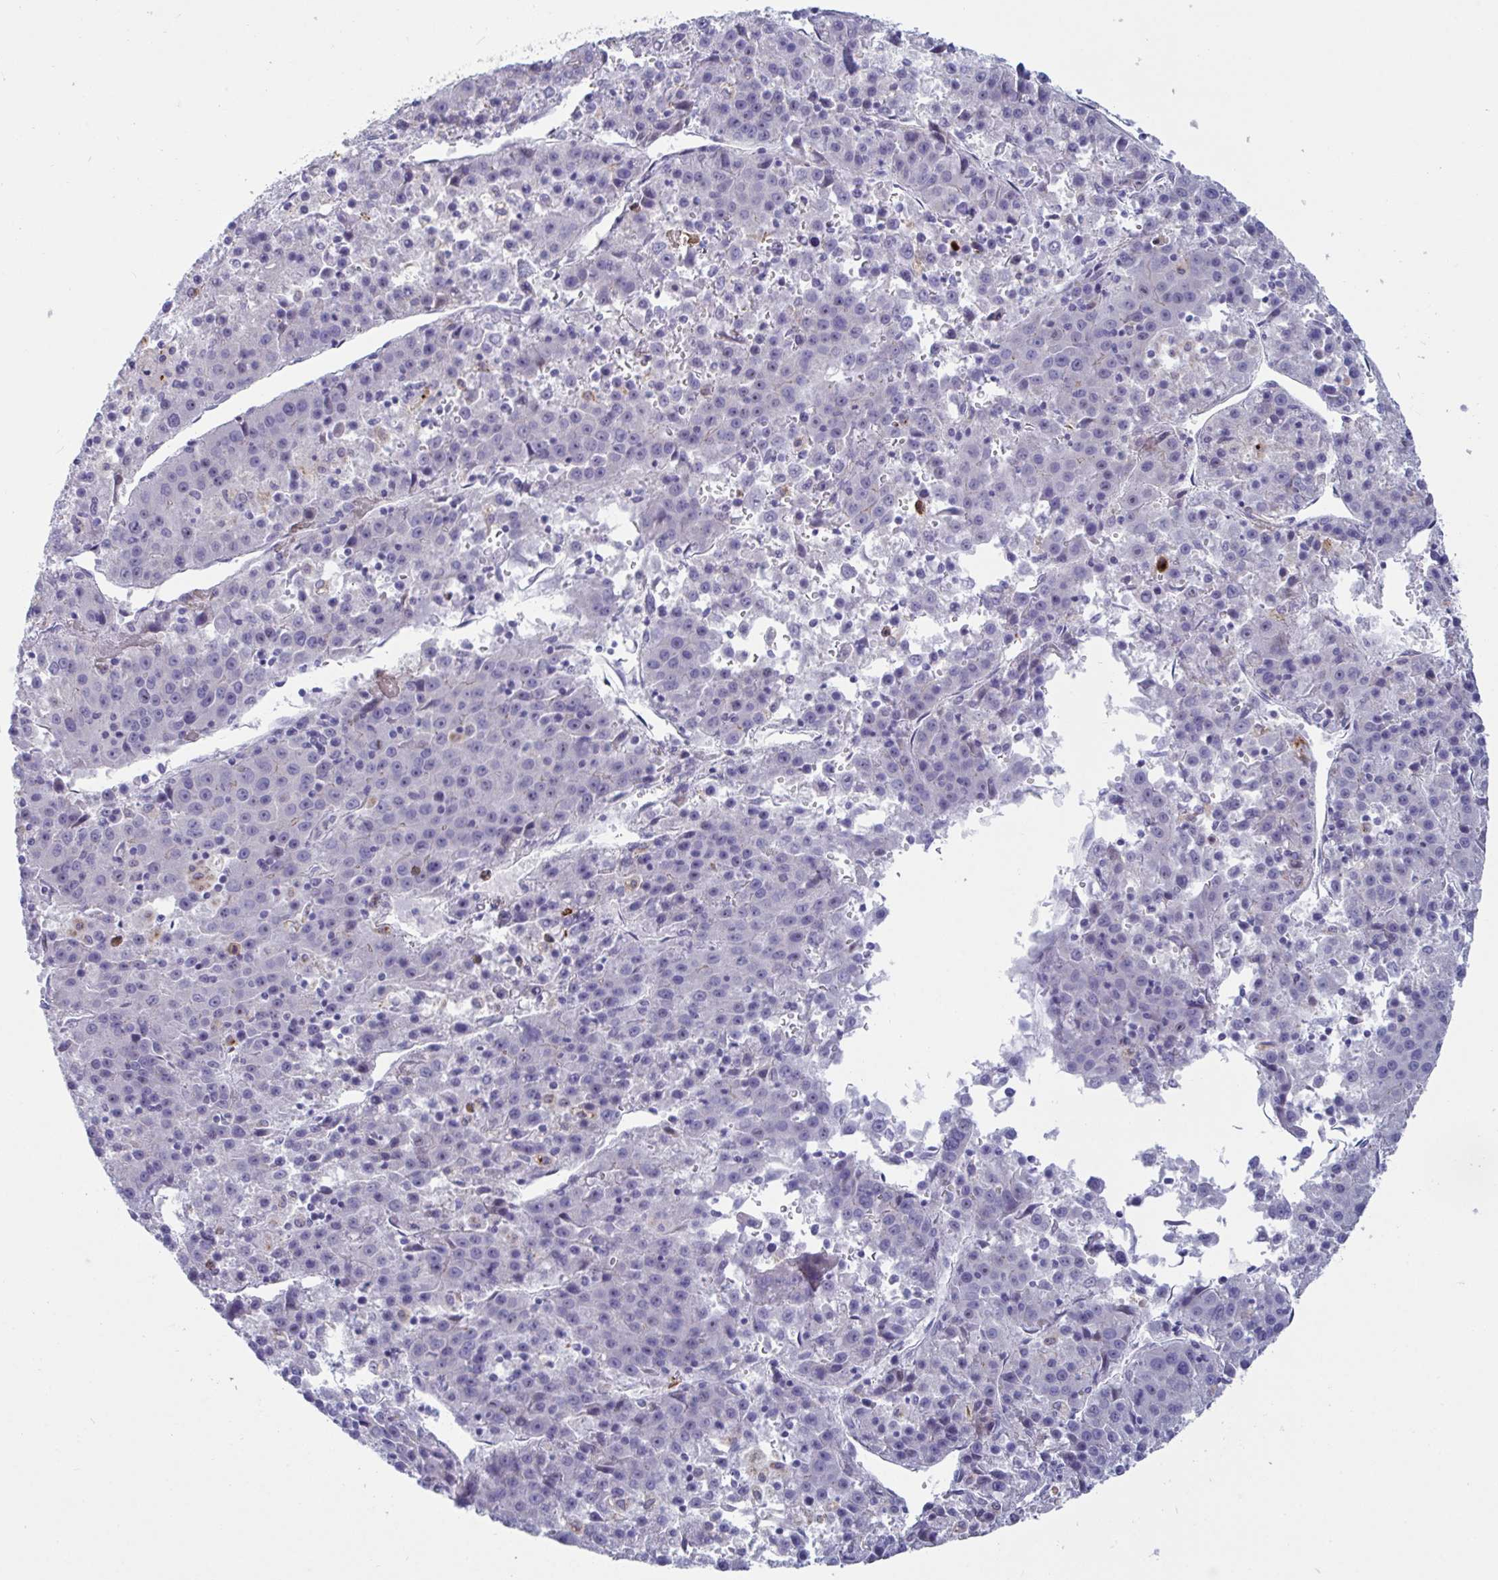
{"staining": {"intensity": "negative", "quantity": "none", "location": "none"}, "tissue": "liver cancer", "cell_type": "Tumor cells", "image_type": "cancer", "snomed": [{"axis": "morphology", "description": "Carcinoma, Hepatocellular, NOS"}, {"axis": "topography", "description": "Liver"}], "caption": "Tumor cells show no significant staining in liver hepatocellular carcinoma. The staining is performed using DAB brown chromogen with nuclei counter-stained in using hematoxylin.", "gene": "TAS2R38", "patient": {"sex": "female", "age": 53}}